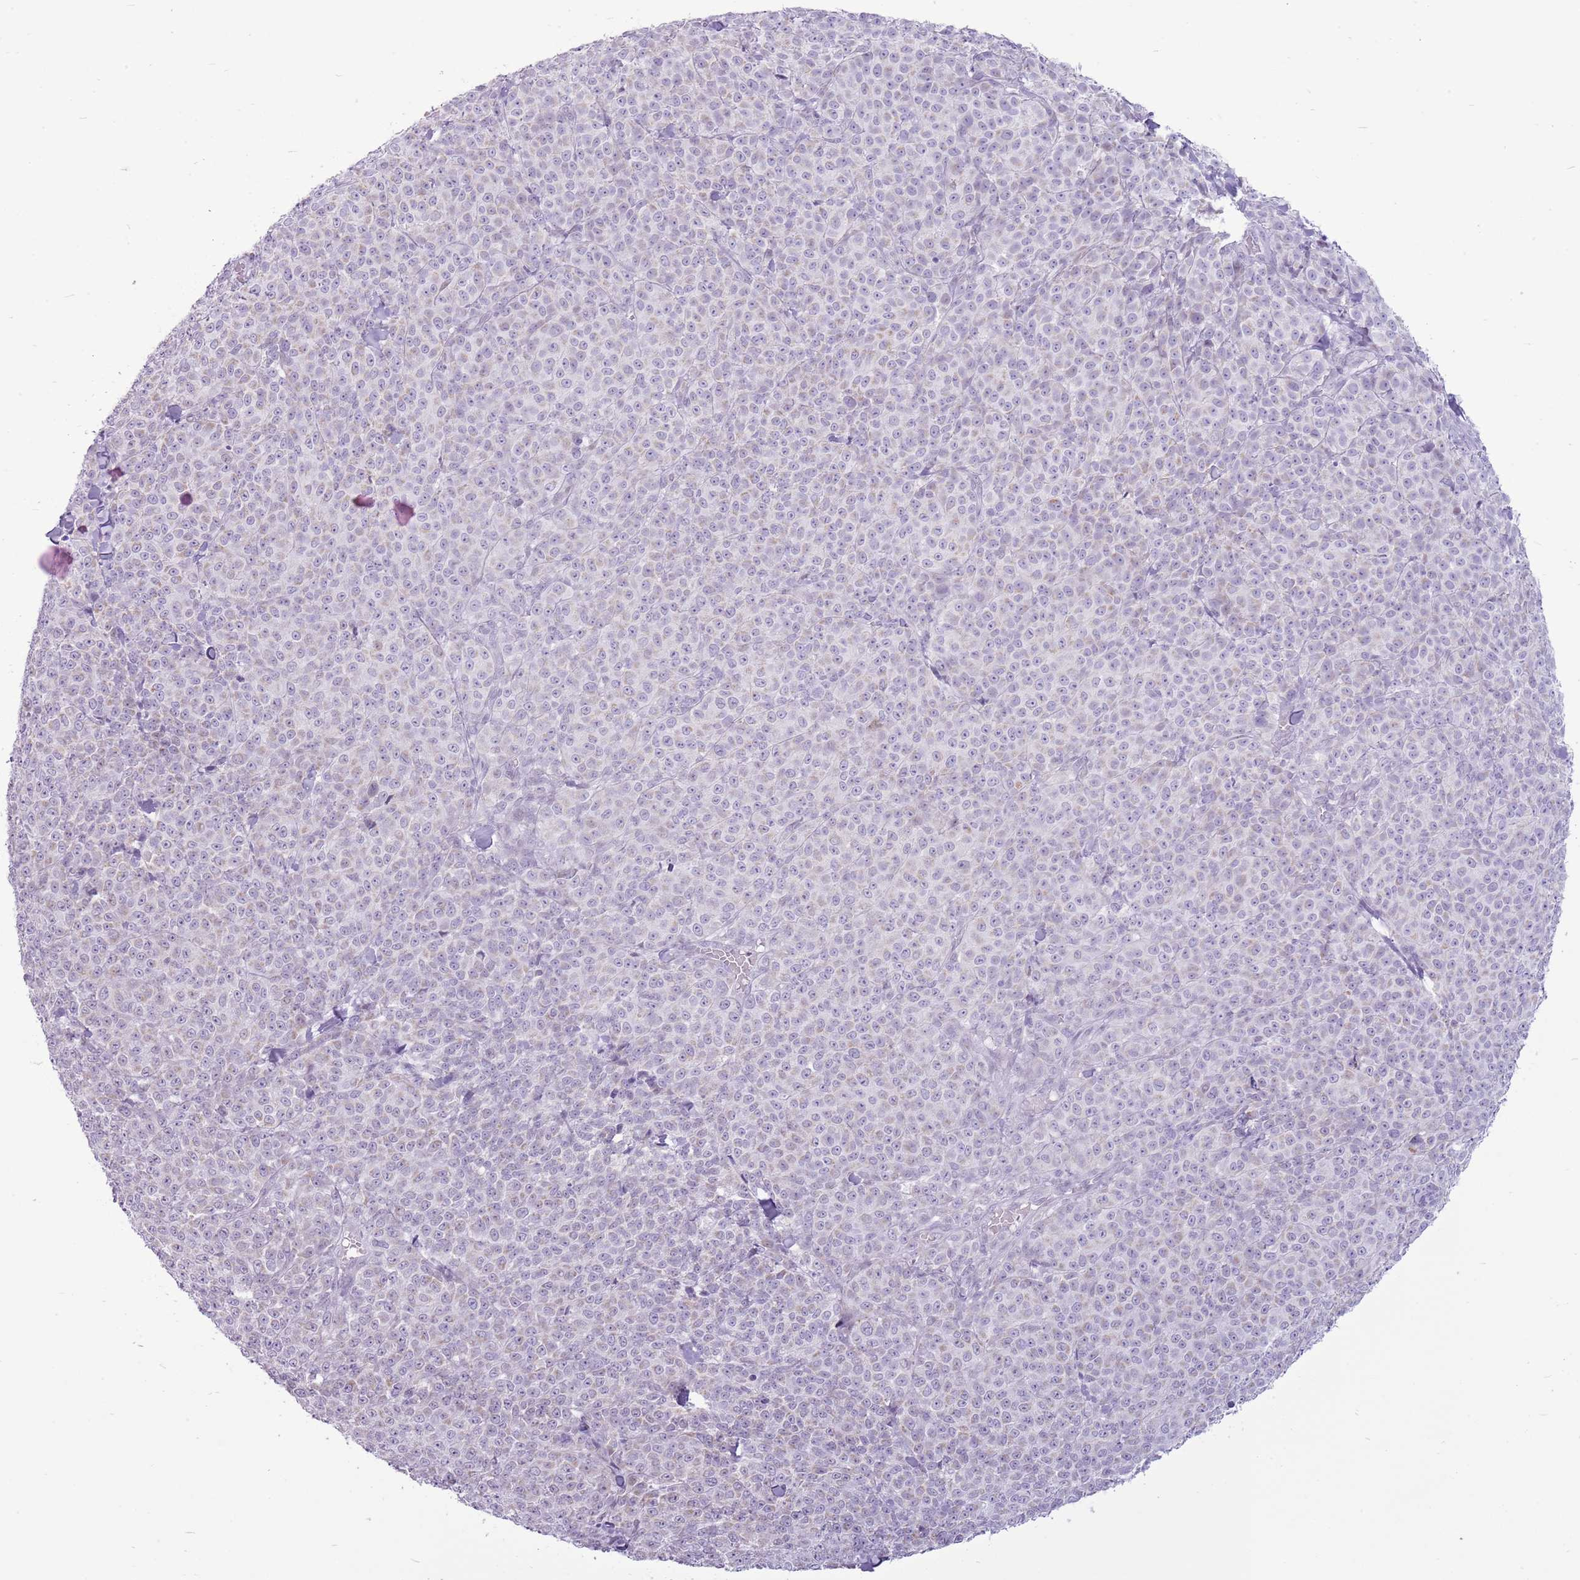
{"staining": {"intensity": "negative", "quantity": "none", "location": "none"}, "tissue": "melanoma", "cell_type": "Tumor cells", "image_type": "cancer", "snomed": [{"axis": "morphology", "description": "Normal tissue, NOS"}, {"axis": "morphology", "description": "Malignant melanoma, NOS"}, {"axis": "topography", "description": "Skin"}], "caption": "An immunohistochemistry micrograph of melanoma is shown. There is no staining in tumor cells of melanoma.", "gene": "RPL3L", "patient": {"sex": "female", "age": 34}}